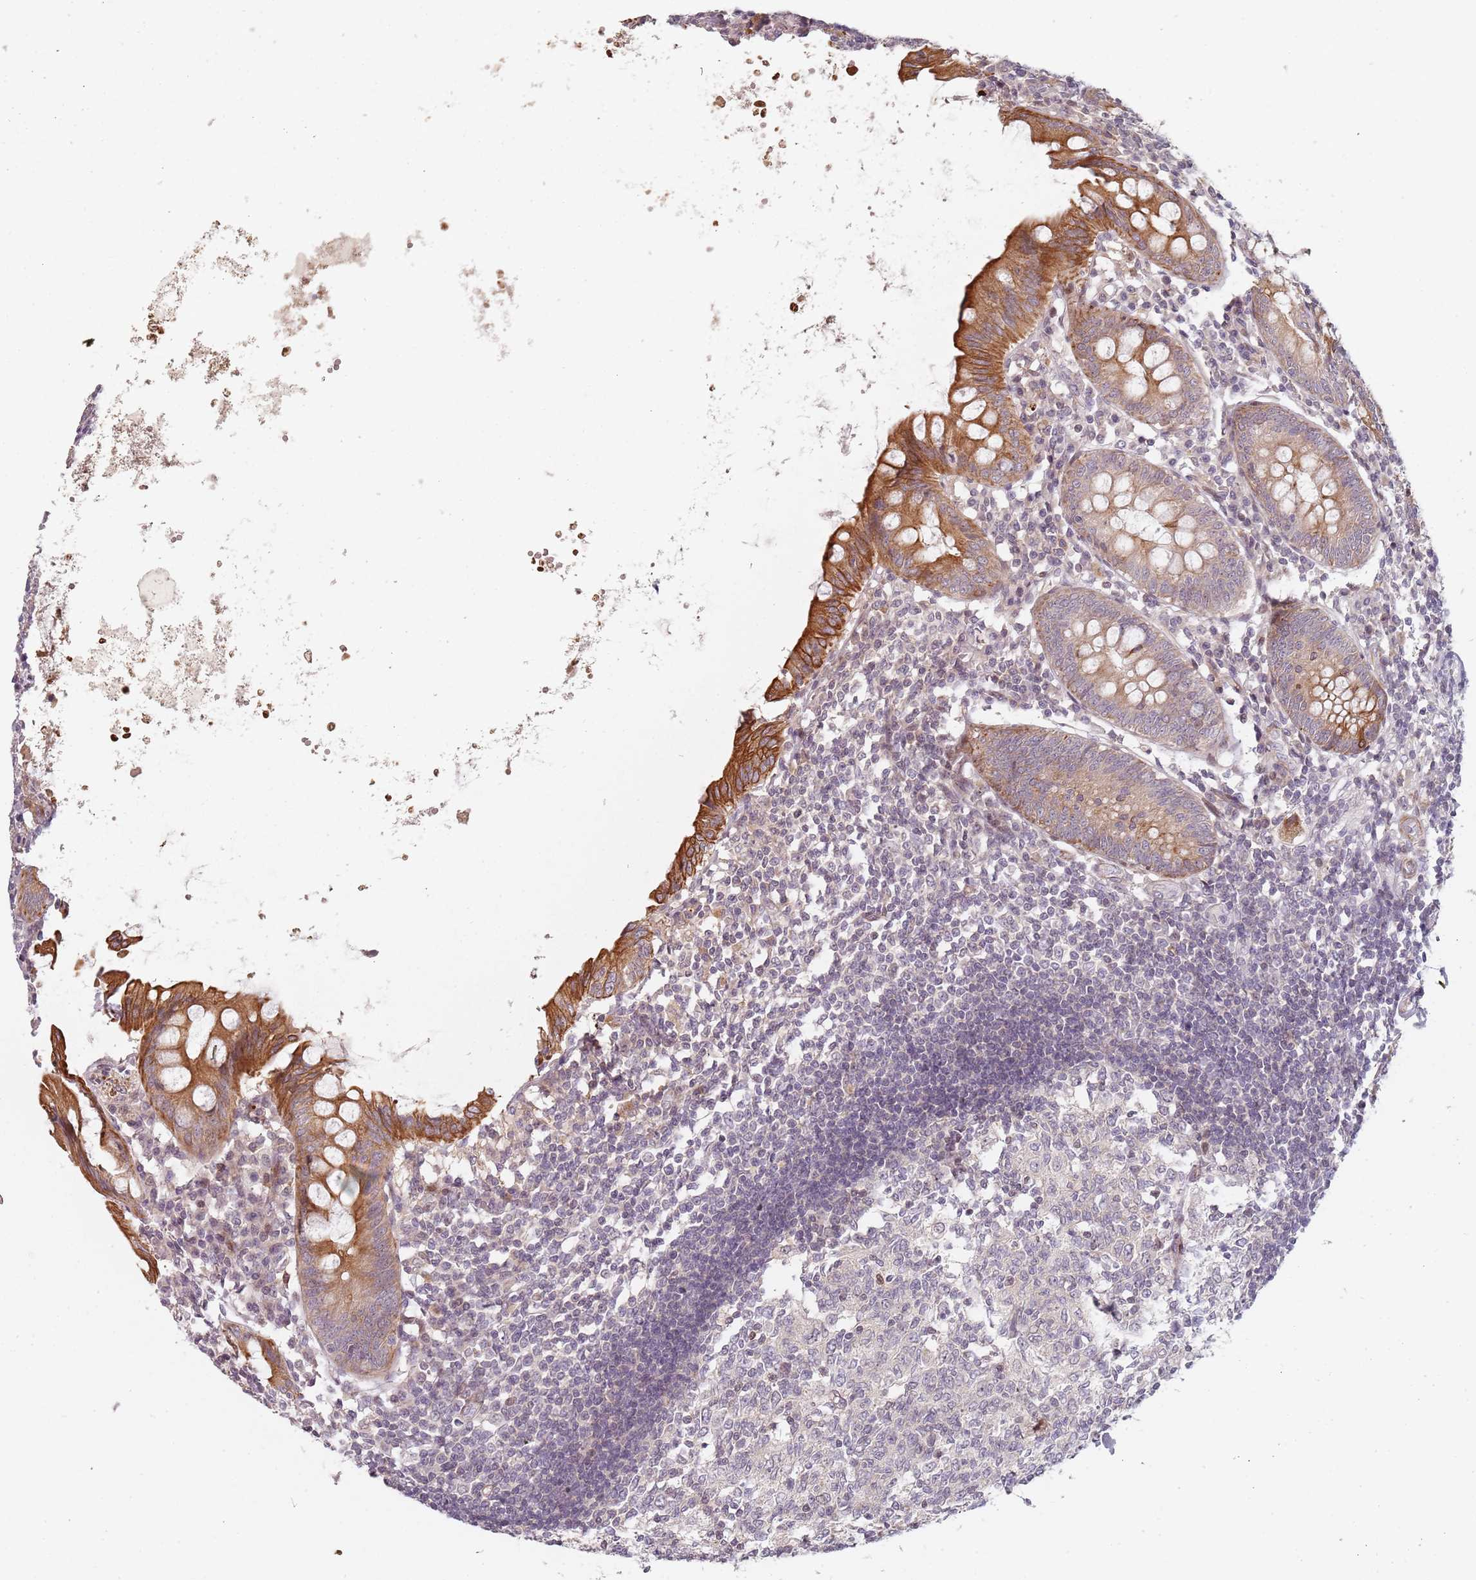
{"staining": {"intensity": "strong", "quantity": "25%-75%", "location": "cytoplasmic/membranous"}, "tissue": "appendix", "cell_type": "Glandular cells", "image_type": "normal", "snomed": [{"axis": "morphology", "description": "Normal tissue, NOS"}, {"axis": "topography", "description": "Appendix"}], "caption": "Protein positivity by immunohistochemistry reveals strong cytoplasmic/membranous expression in approximately 25%-75% of glandular cells in unremarkable appendix.", "gene": "RPS6KA2", "patient": {"sex": "female", "age": 54}}